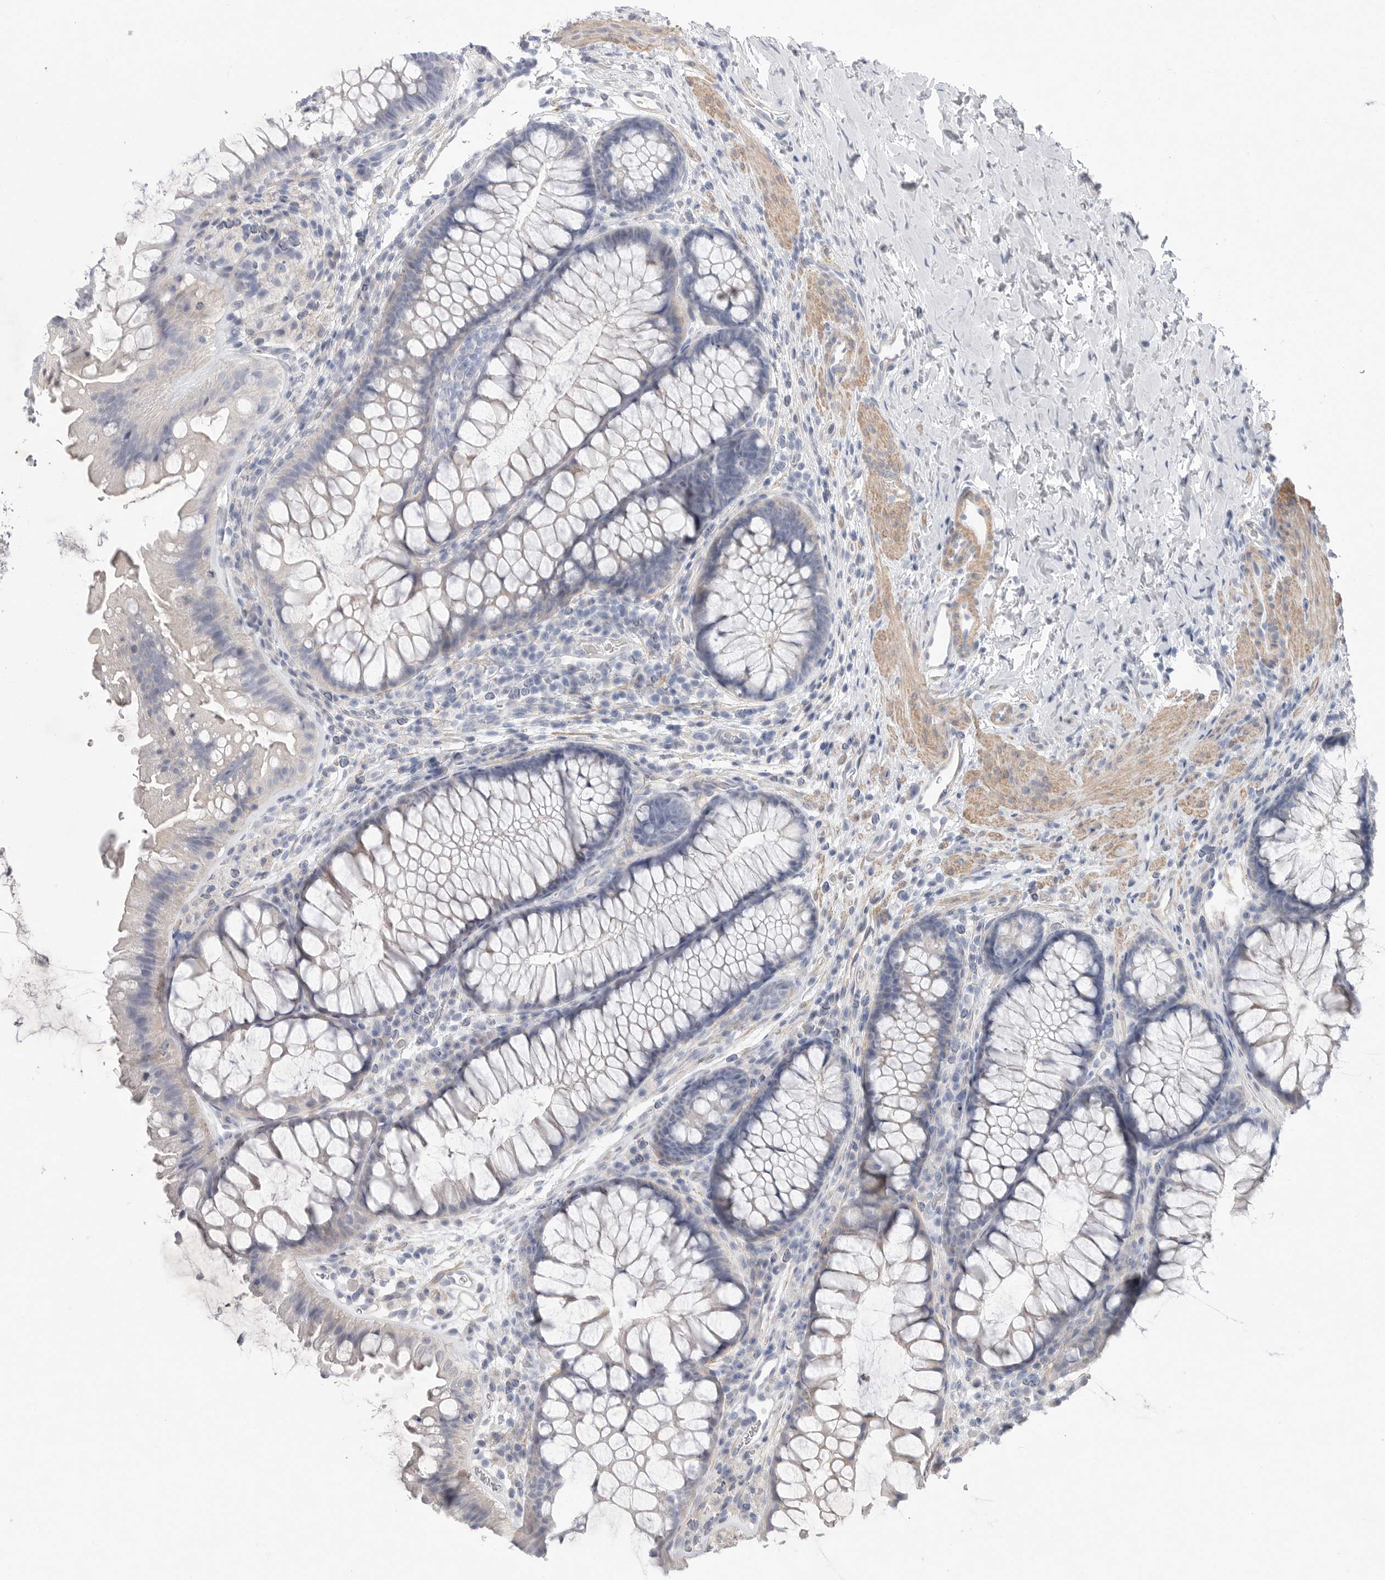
{"staining": {"intensity": "negative", "quantity": "none", "location": "none"}, "tissue": "colon", "cell_type": "Endothelial cells", "image_type": "normal", "snomed": [{"axis": "morphology", "description": "Normal tissue, NOS"}, {"axis": "topography", "description": "Colon"}], "caption": "Immunohistochemistry (IHC) image of benign human colon stained for a protein (brown), which demonstrates no expression in endothelial cells.", "gene": "CAMK2B", "patient": {"sex": "female", "age": 62}}